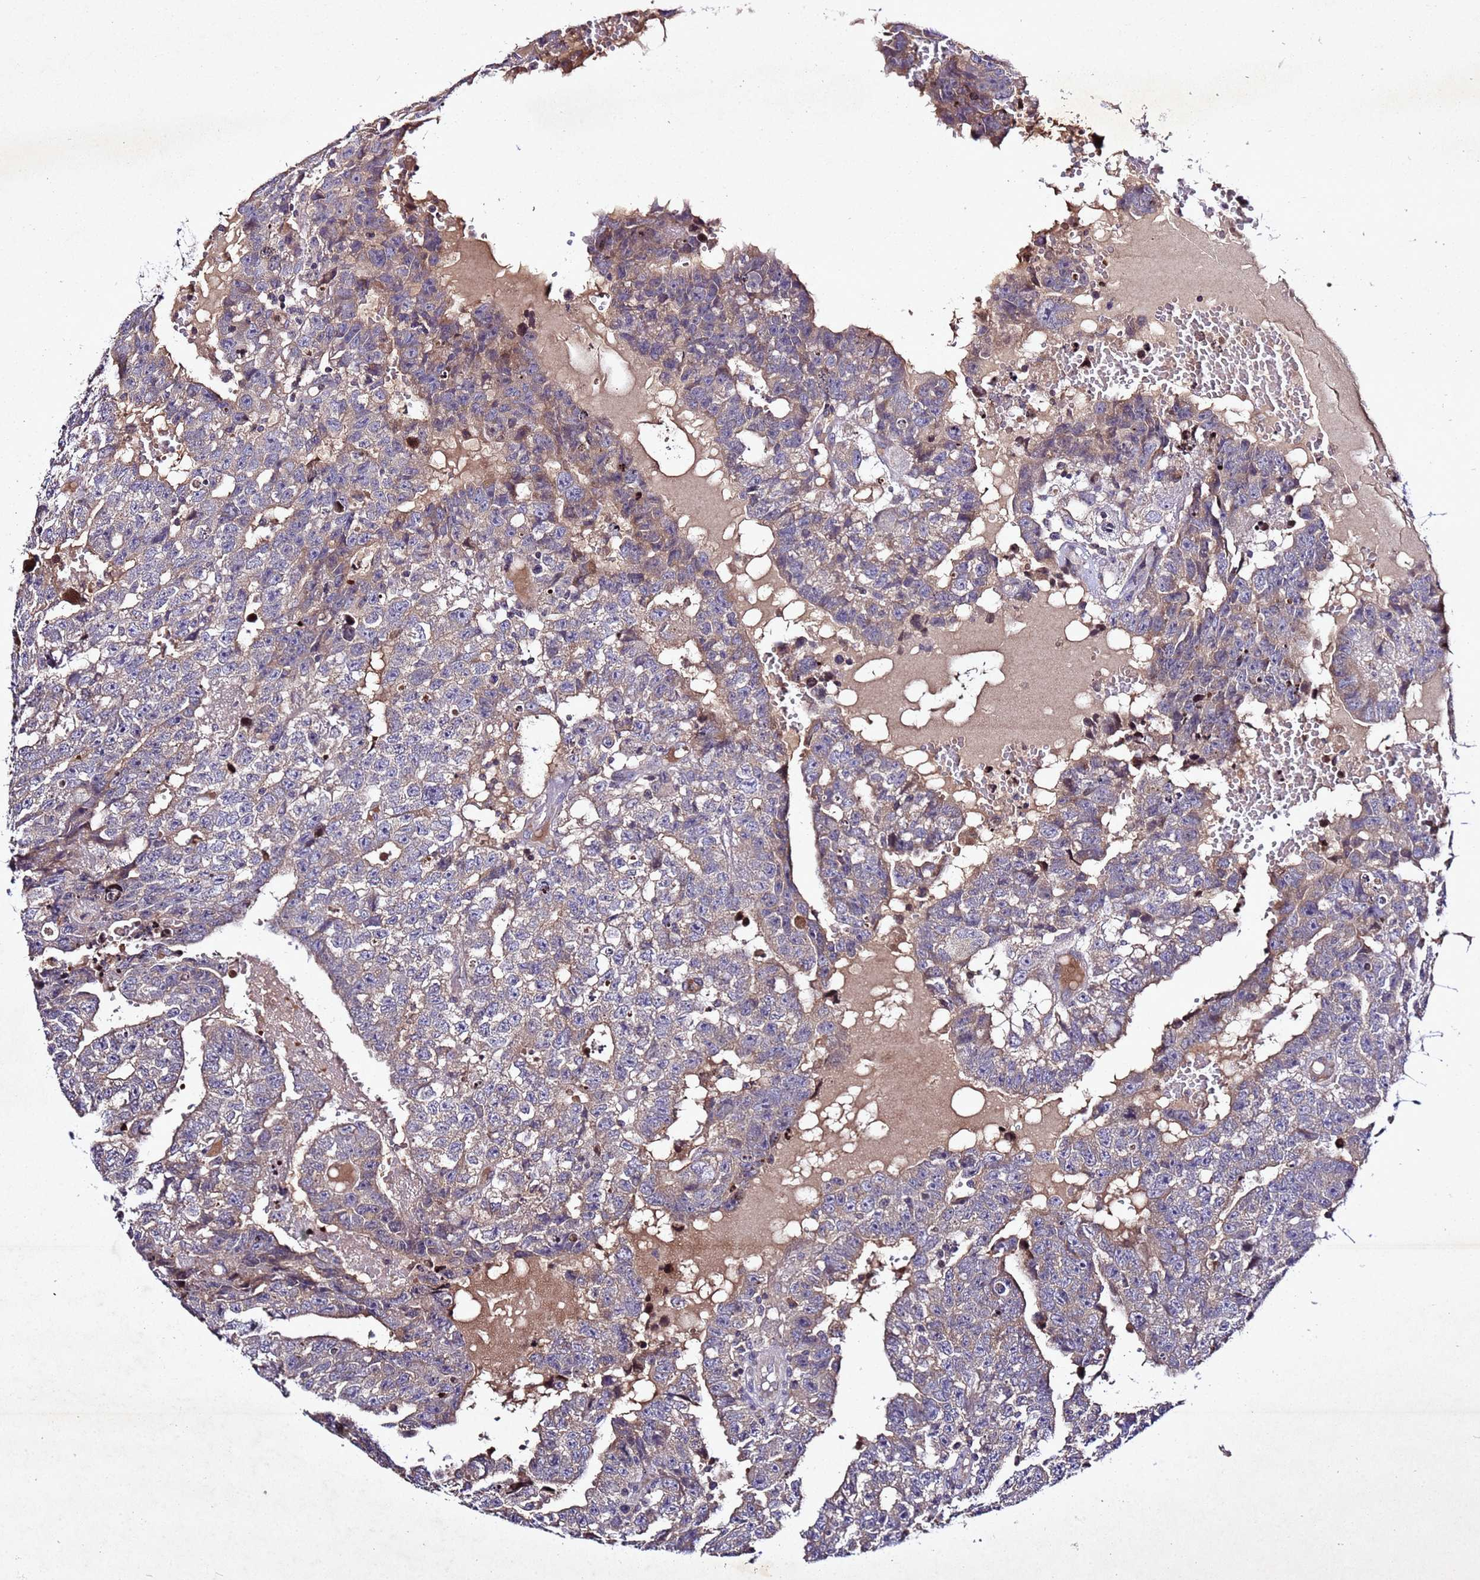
{"staining": {"intensity": "weak", "quantity": "<25%", "location": "cytoplasmic/membranous"}, "tissue": "testis cancer", "cell_type": "Tumor cells", "image_type": "cancer", "snomed": [{"axis": "morphology", "description": "Carcinoma, Embryonal, NOS"}, {"axis": "topography", "description": "Testis"}], "caption": "A high-resolution image shows immunohistochemistry (IHC) staining of testis embryonal carcinoma, which reveals no significant expression in tumor cells.", "gene": "SV2B", "patient": {"sex": "male", "age": 25}}